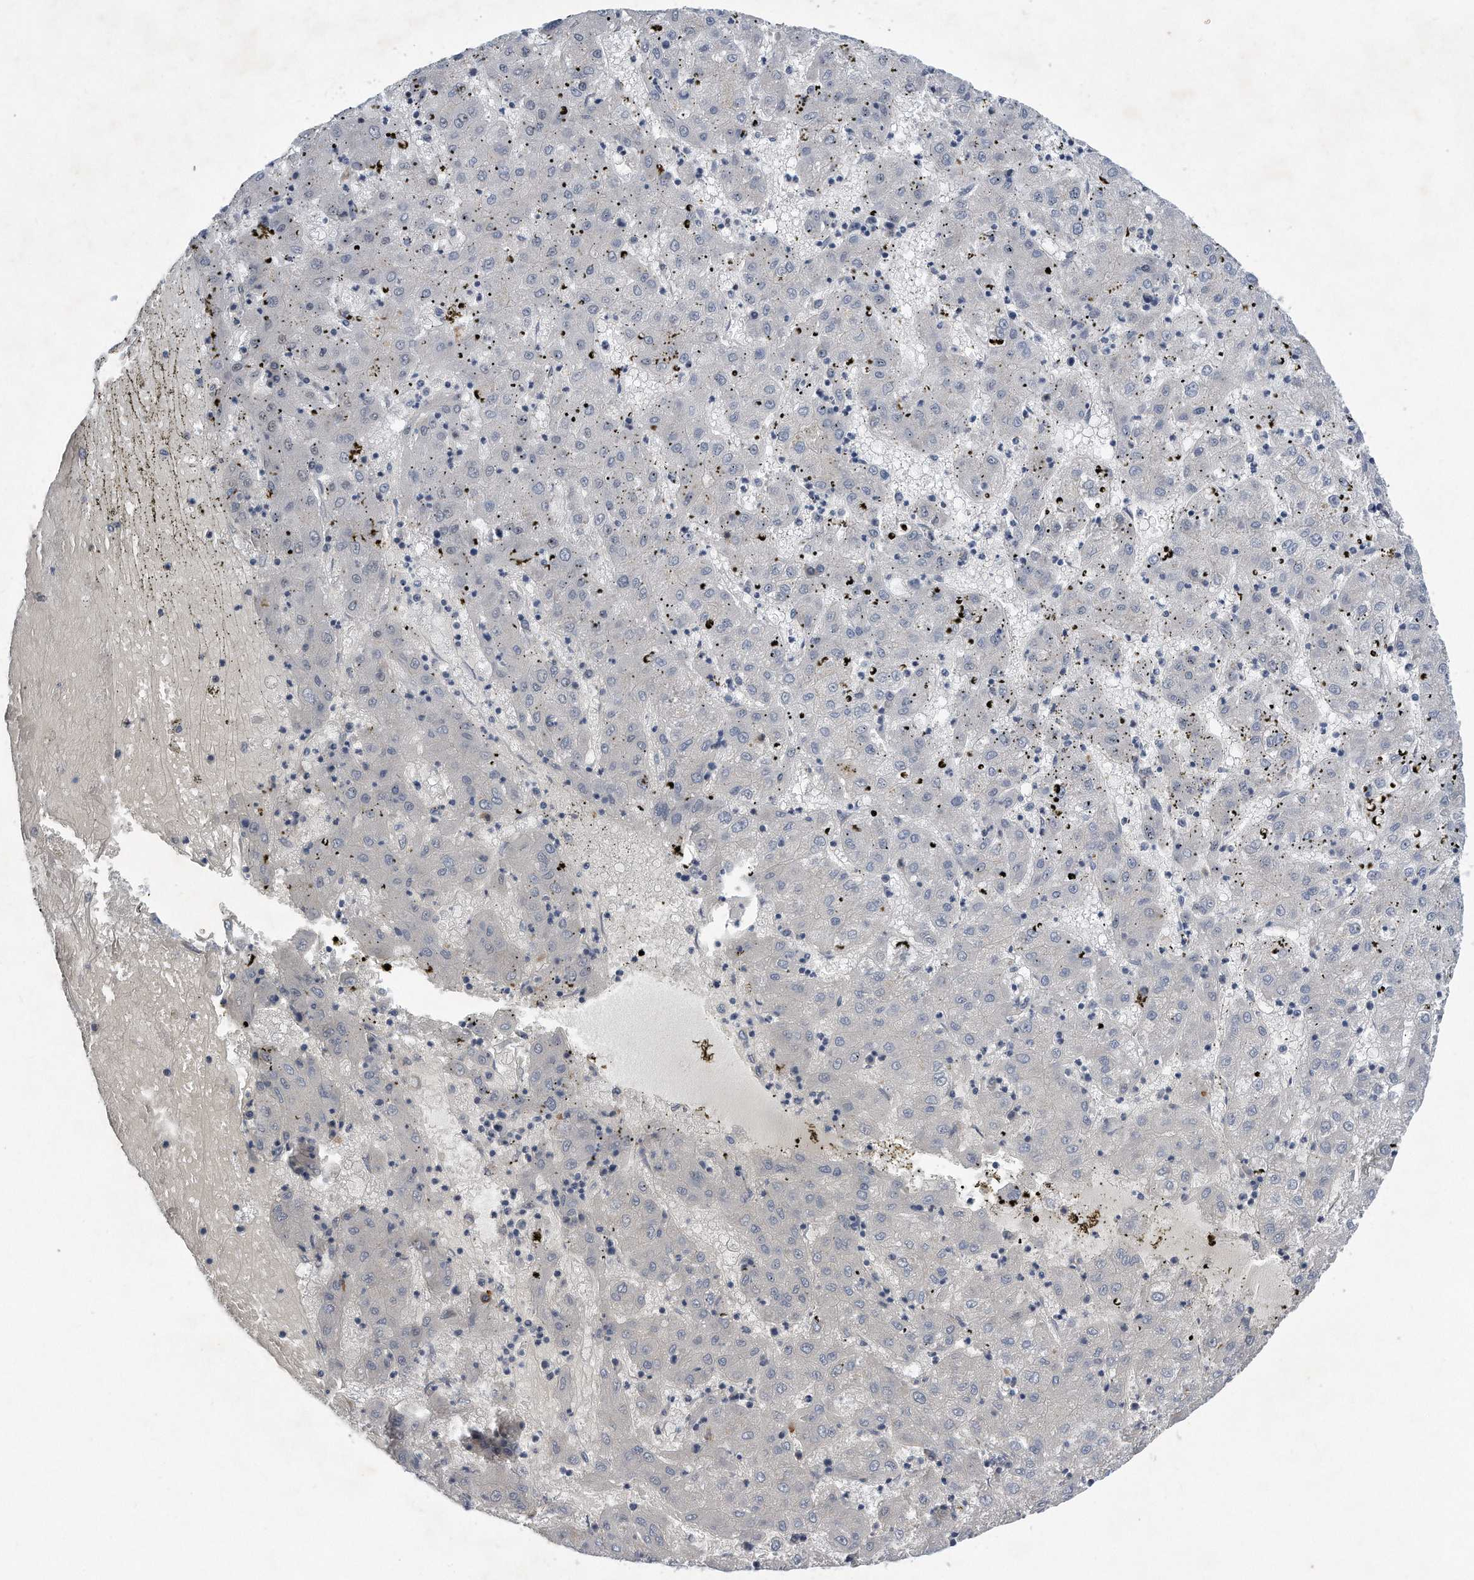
{"staining": {"intensity": "negative", "quantity": "none", "location": "none"}, "tissue": "liver cancer", "cell_type": "Tumor cells", "image_type": "cancer", "snomed": [{"axis": "morphology", "description": "Carcinoma, Hepatocellular, NOS"}, {"axis": "topography", "description": "Liver"}], "caption": "This is an immunohistochemistry image of human hepatocellular carcinoma (liver). There is no positivity in tumor cells.", "gene": "TP53INP1", "patient": {"sex": "male", "age": 72}}